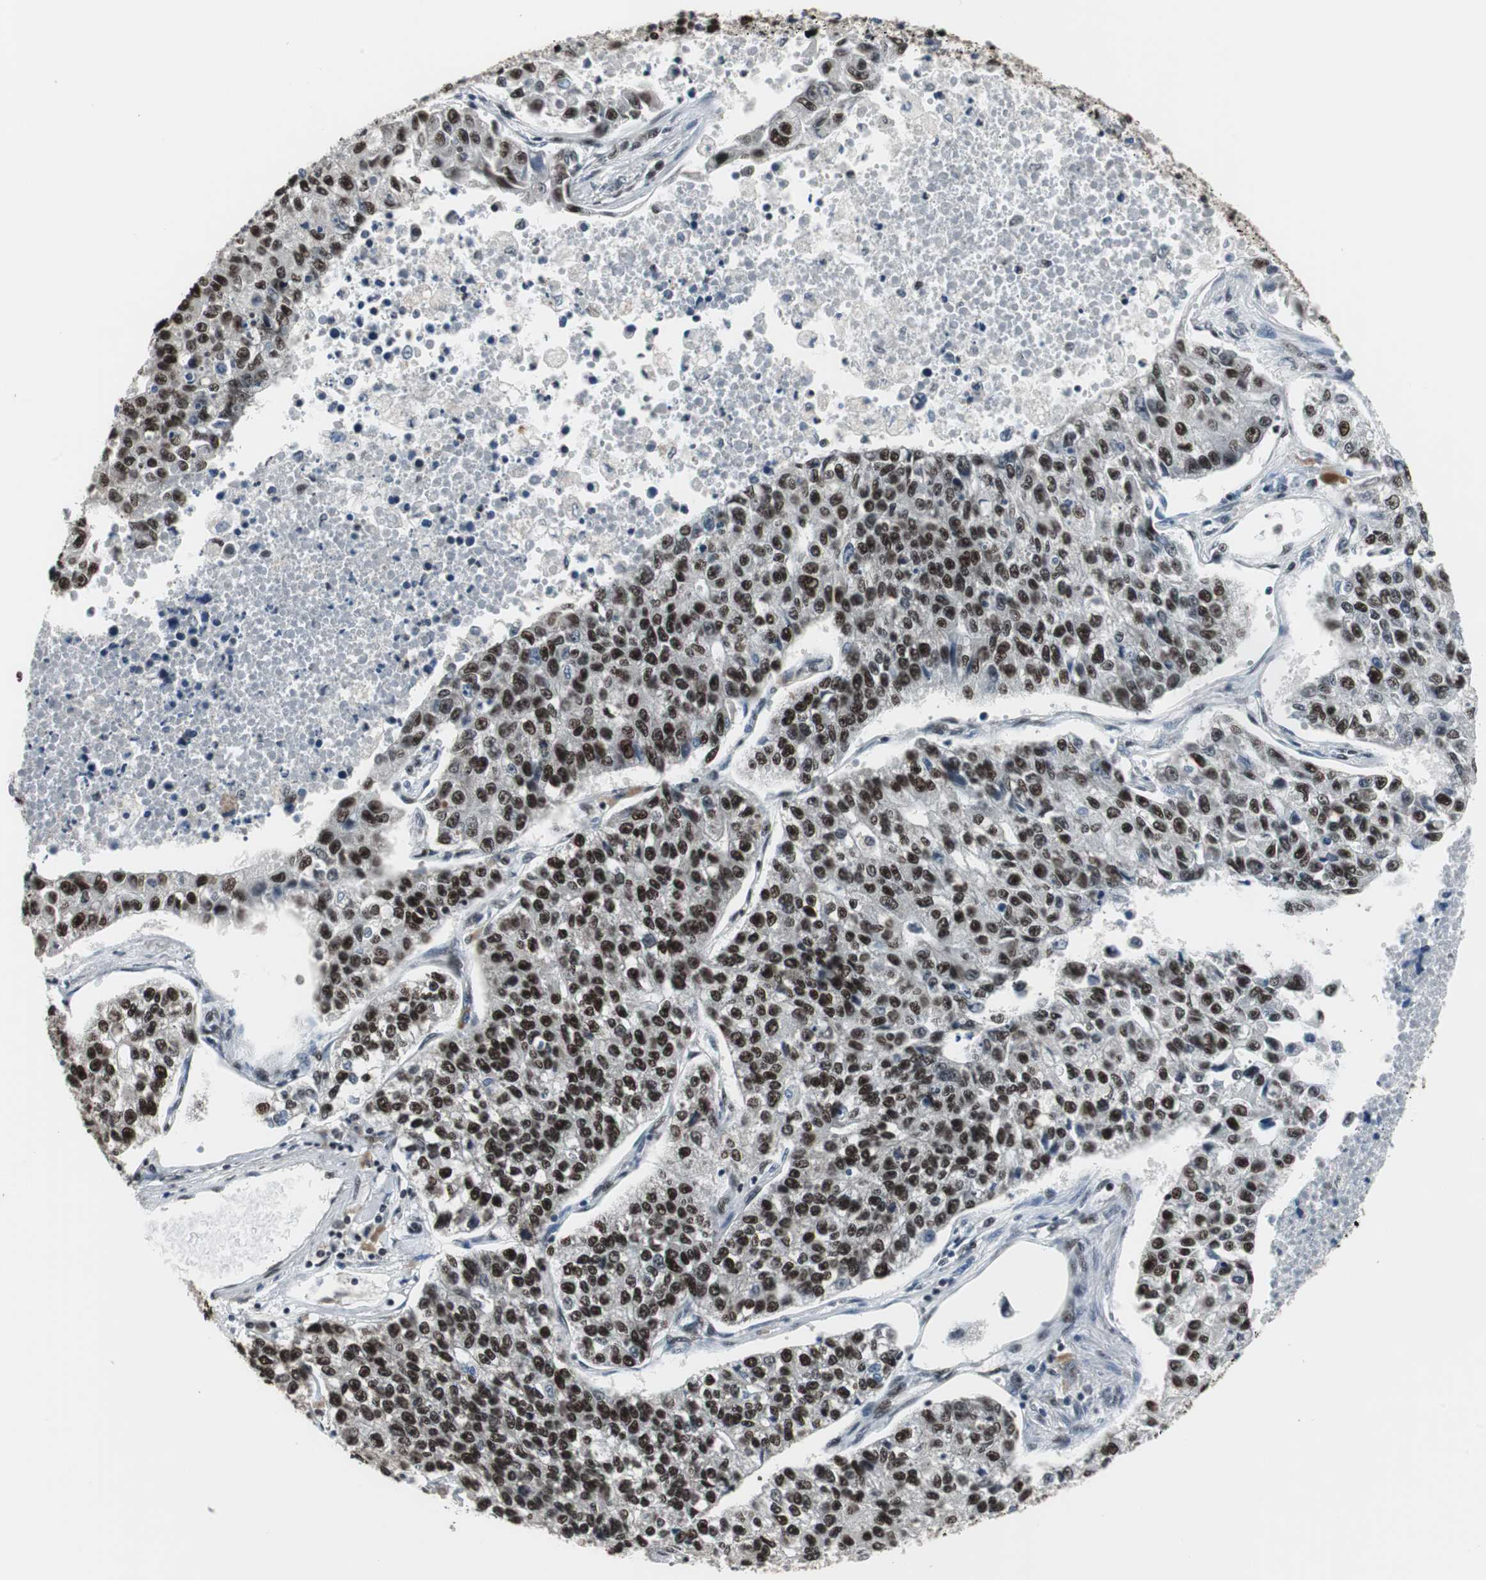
{"staining": {"intensity": "strong", "quantity": ">75%", "location": "nuclear"}, "tissue": "lung cancer", "cell_type": "Tumor cells", "image_type": "cancer", "snomed": [{"axis": "morphology", "description": "Adenocarcinoma, NOS"}, {"axis": "topography", "description": "Lung"}], "caption": "Immunohistochemical staining of human adenocarcinoma (lung) exhibits high levels of strong nuclear staining in approximately >75% of tumor cells. (IHC, brightfield microscopy, high magnification).", "gene": "CDK9", "patient": {"sex": "male", "age": 49}}